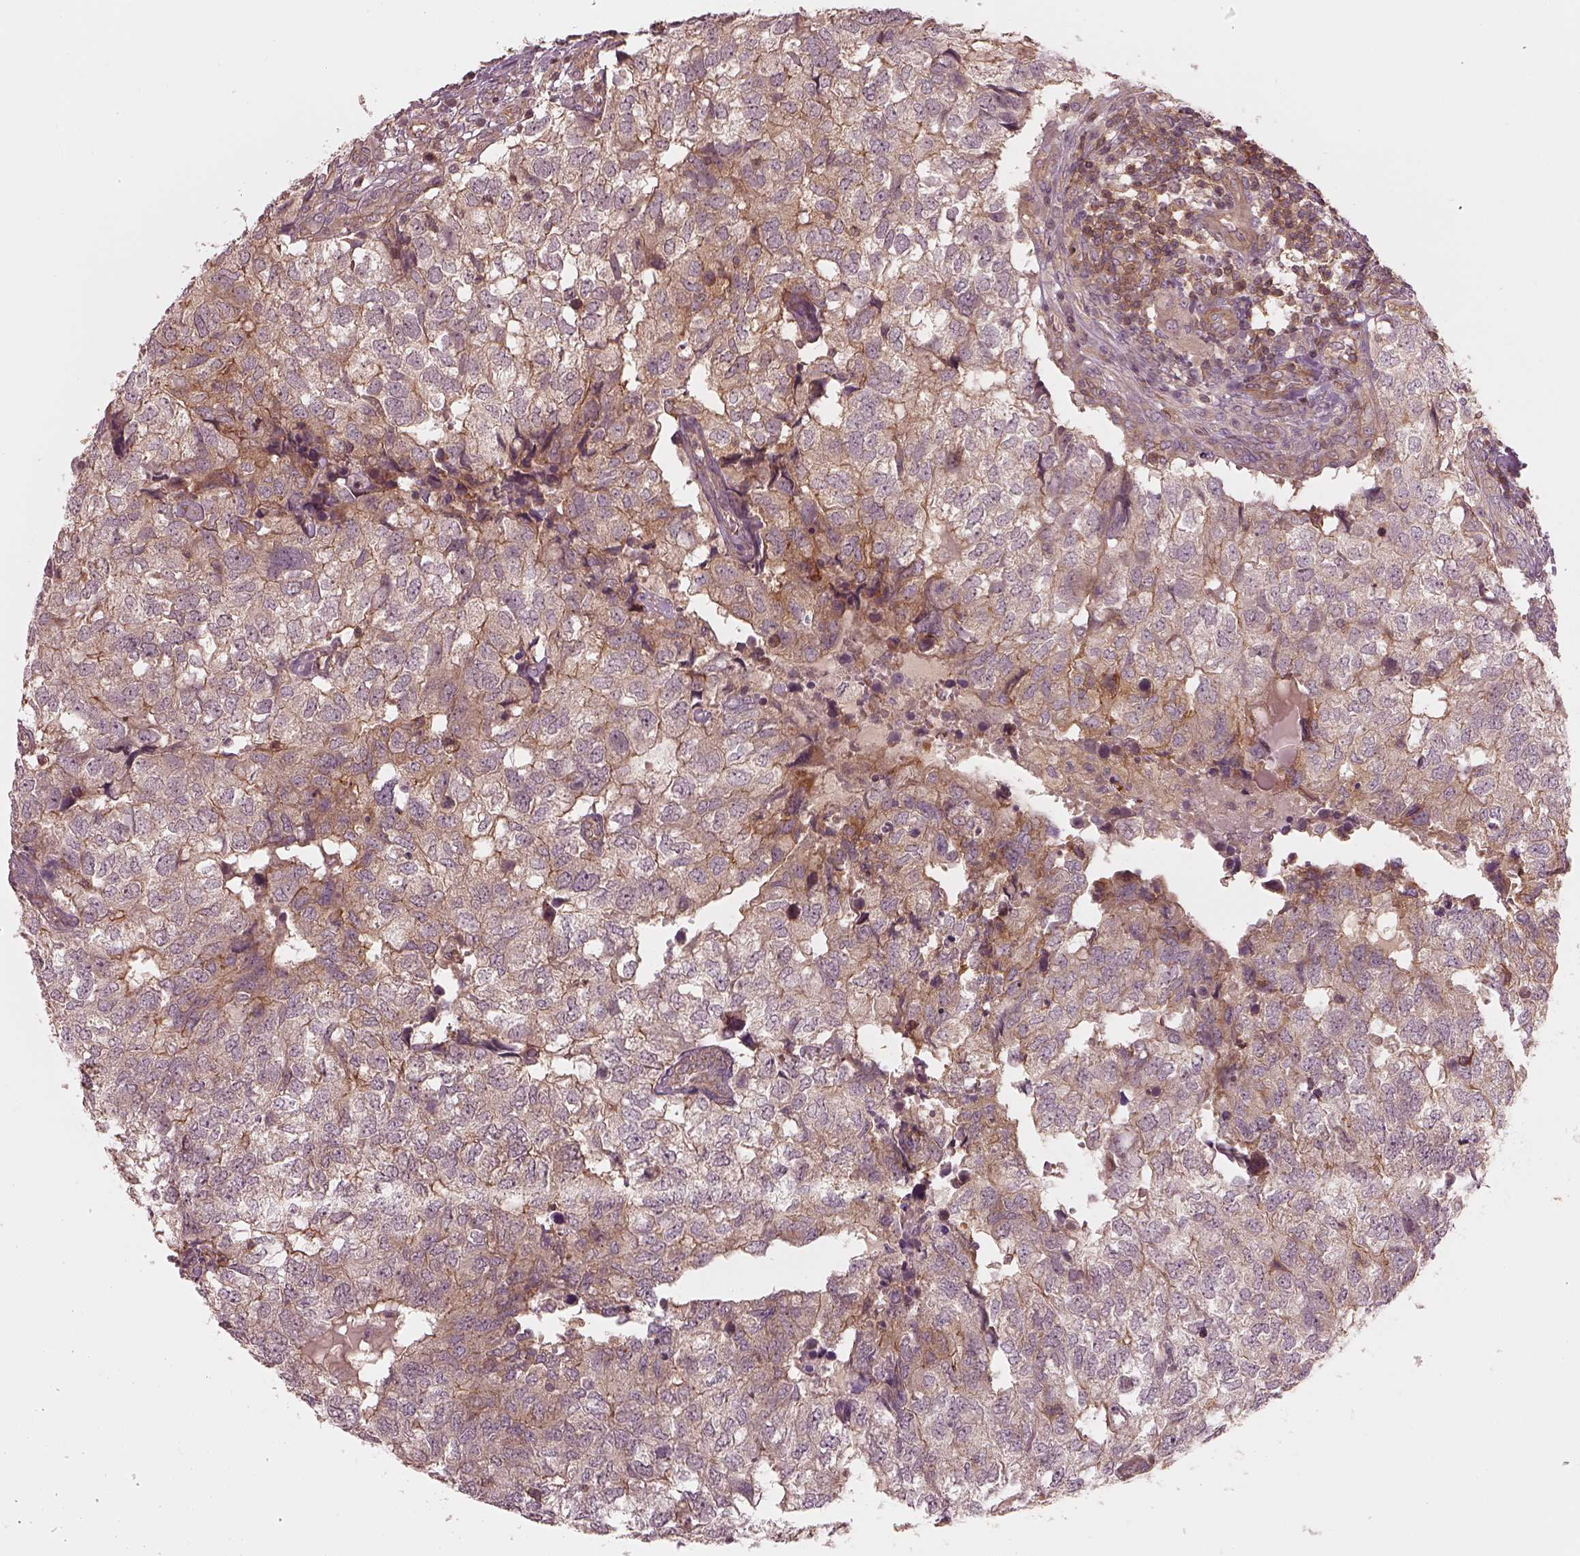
{"staining": {"intensity": "moderate", "quantity": "<25%", "location": "cytoplasmic/membranous"}, "tissue": "breast cancer", "cell_type": "Tumor cells", "image_type": "cancer", "snomed": [{"axis": "morphology", "description": "Duct carcinoma"}, {"axis": "topography", "description": "Breast"}], "caption": "Human breast cancer stained with a brown dye shows moderate cytoplasmic/membranous positive expression in approximately <25% of tumor cells.", "gene": "FAM107B", "patient": {"sex": "female", "age": 30}}